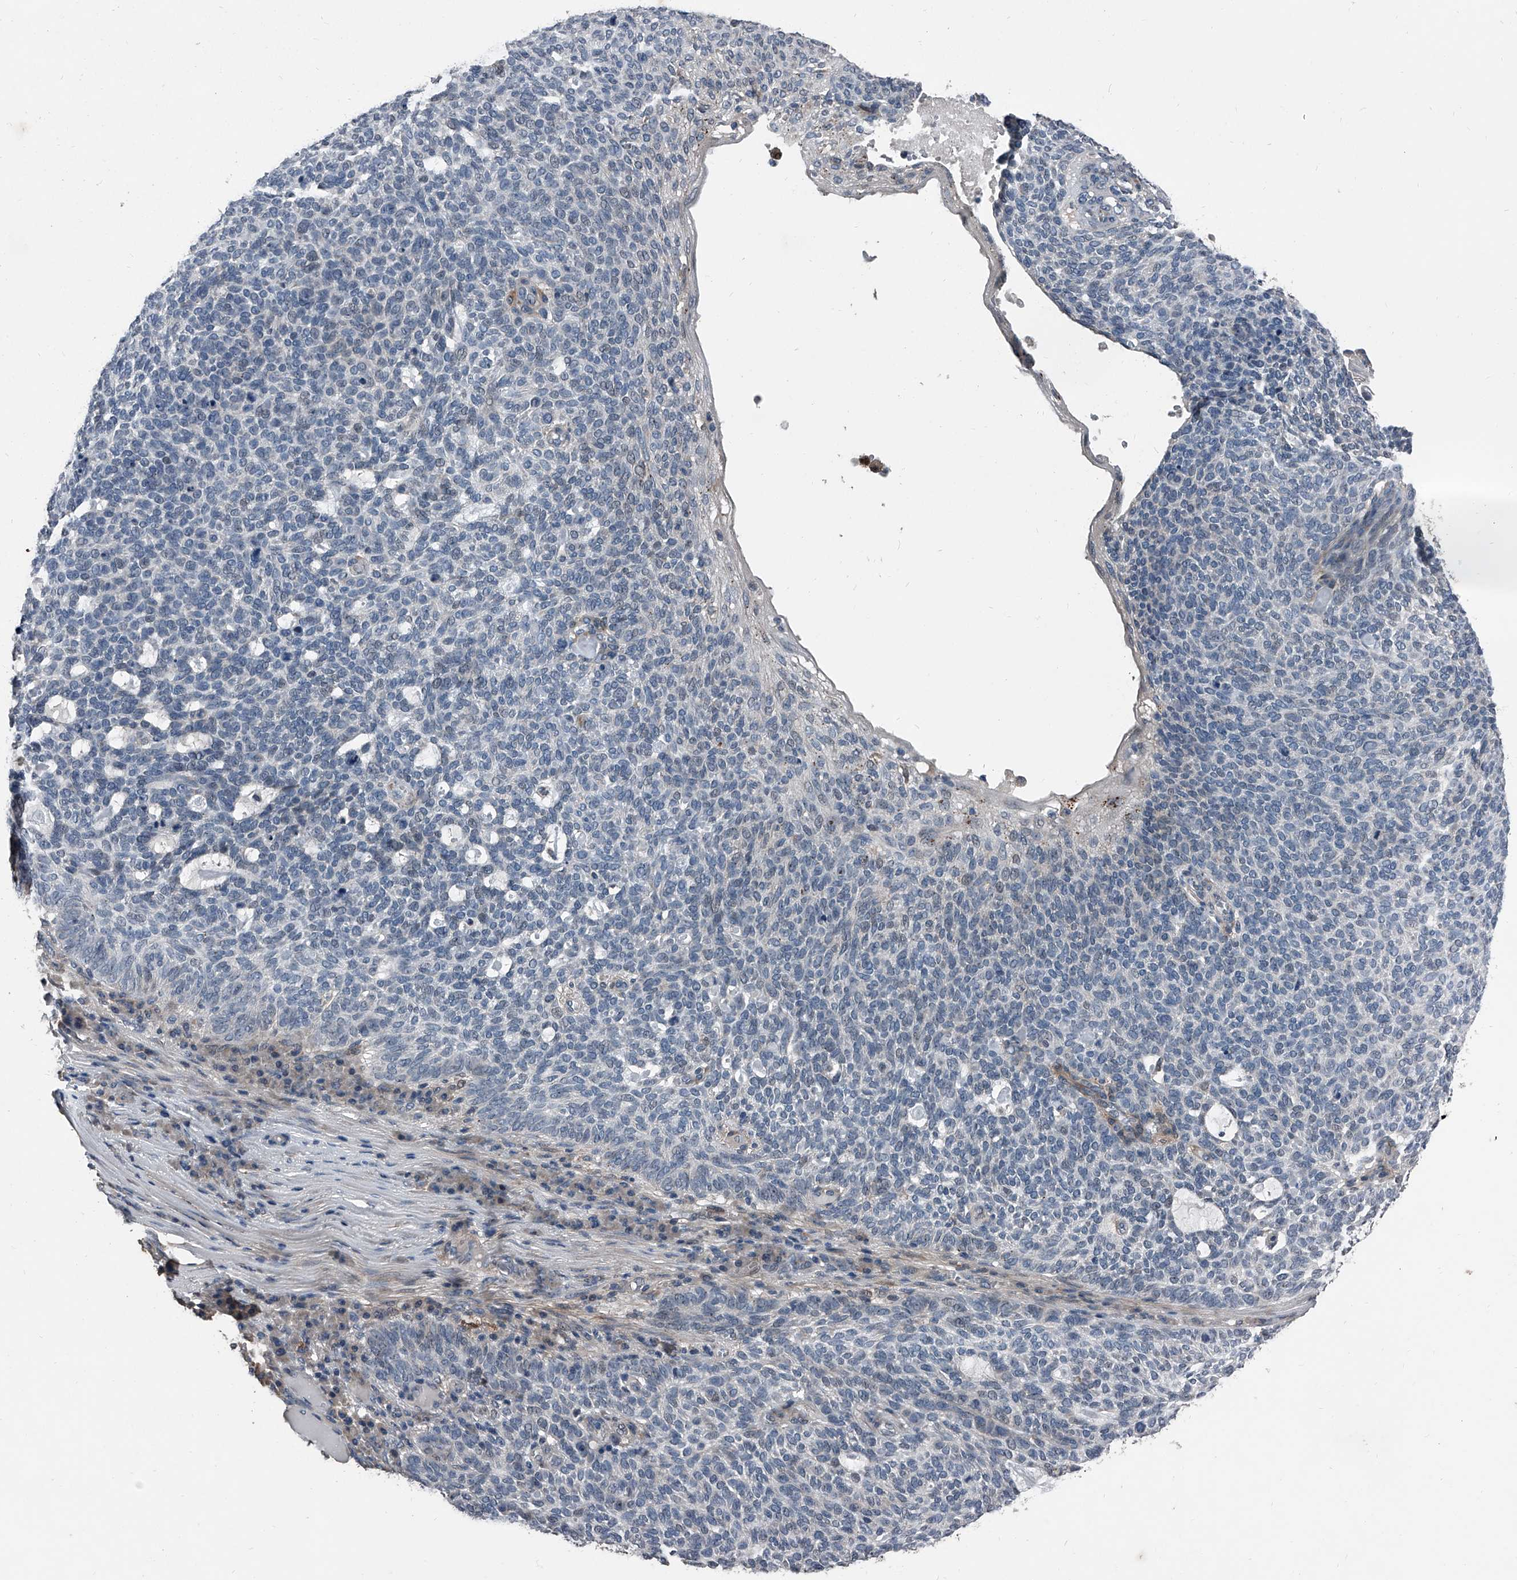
{"staining": {"intensity": "negative", "quantity": "none", "location": "none"}, "tissue": "skin cancer", "cell_type": "Tumor cells", "image_type": "cancer", "snomed": [{"axis": "morphology", "description": "Squamous cell carcinoma, NOS"}, {"axis": "topography", "description": "Skin"}], "caption": "A histopathology image of human skin cancer (squamous cell carcinoma) is negative for staining in tumor cells. (DAB immunohistochemistry (IHC), high magnification).", "gene": "PHACTR1", "patient": {"sex": "female", "age": 90}}